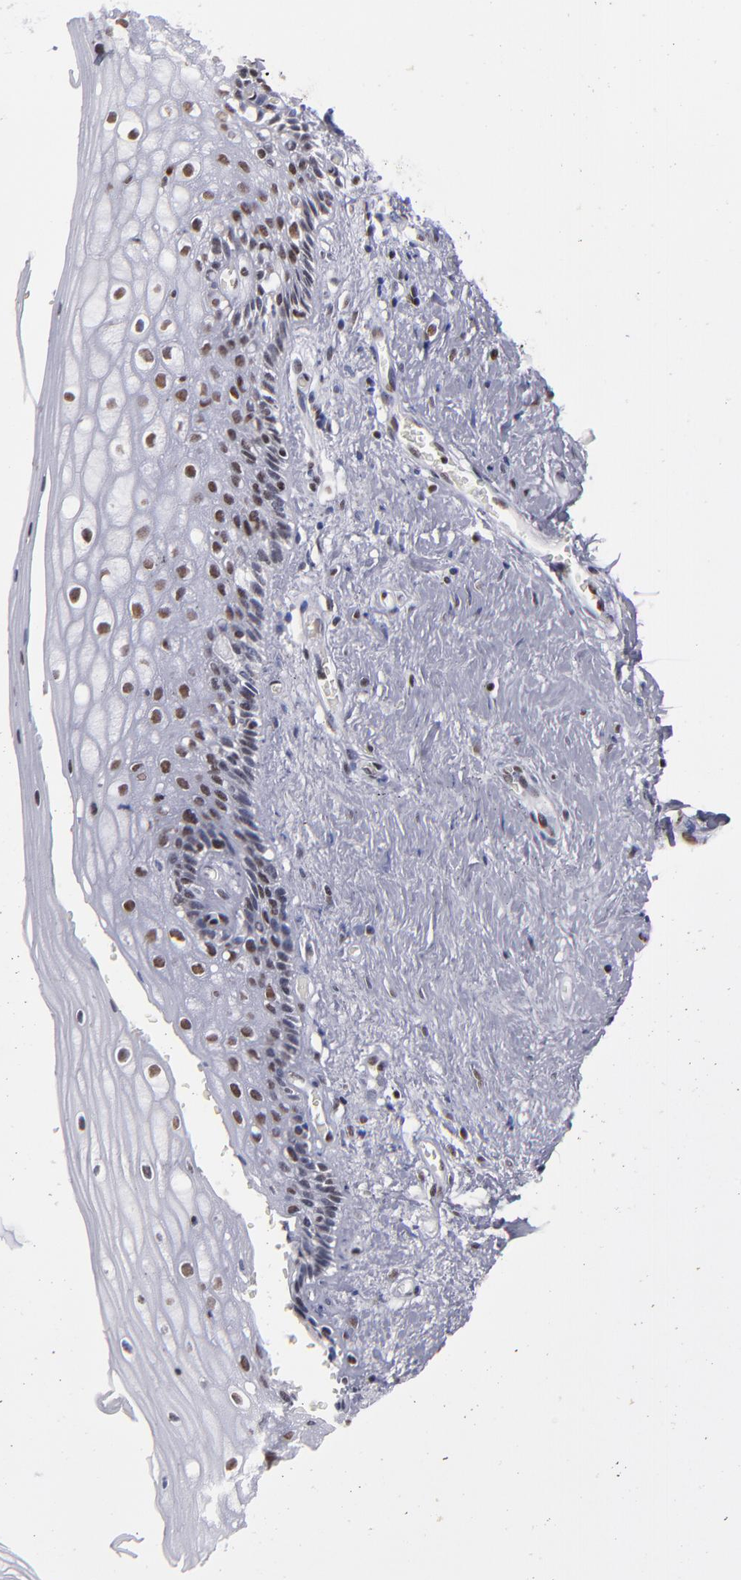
{"staining": {"intensity": "moderate", "quantity": ">75%", "location": "nuclear"}, "tissue": "vagina", "cell_type": "Squamous epithelial cells", "image_type": "normal", "snomed": [{"axis": "morphology", "description": "Normal tissue, NOS"}, {"axis": "topography", "description": "Vagina"}], "caption": "A micrograph of vagina stained for a protein displays moderate nuclear brown staining in squamous epithelial cells. (brown staining indicates protein expression, while blue staining denotes nuclei).", "gene": "TERF2", "patient": {"sex": "female", "age": 46}}